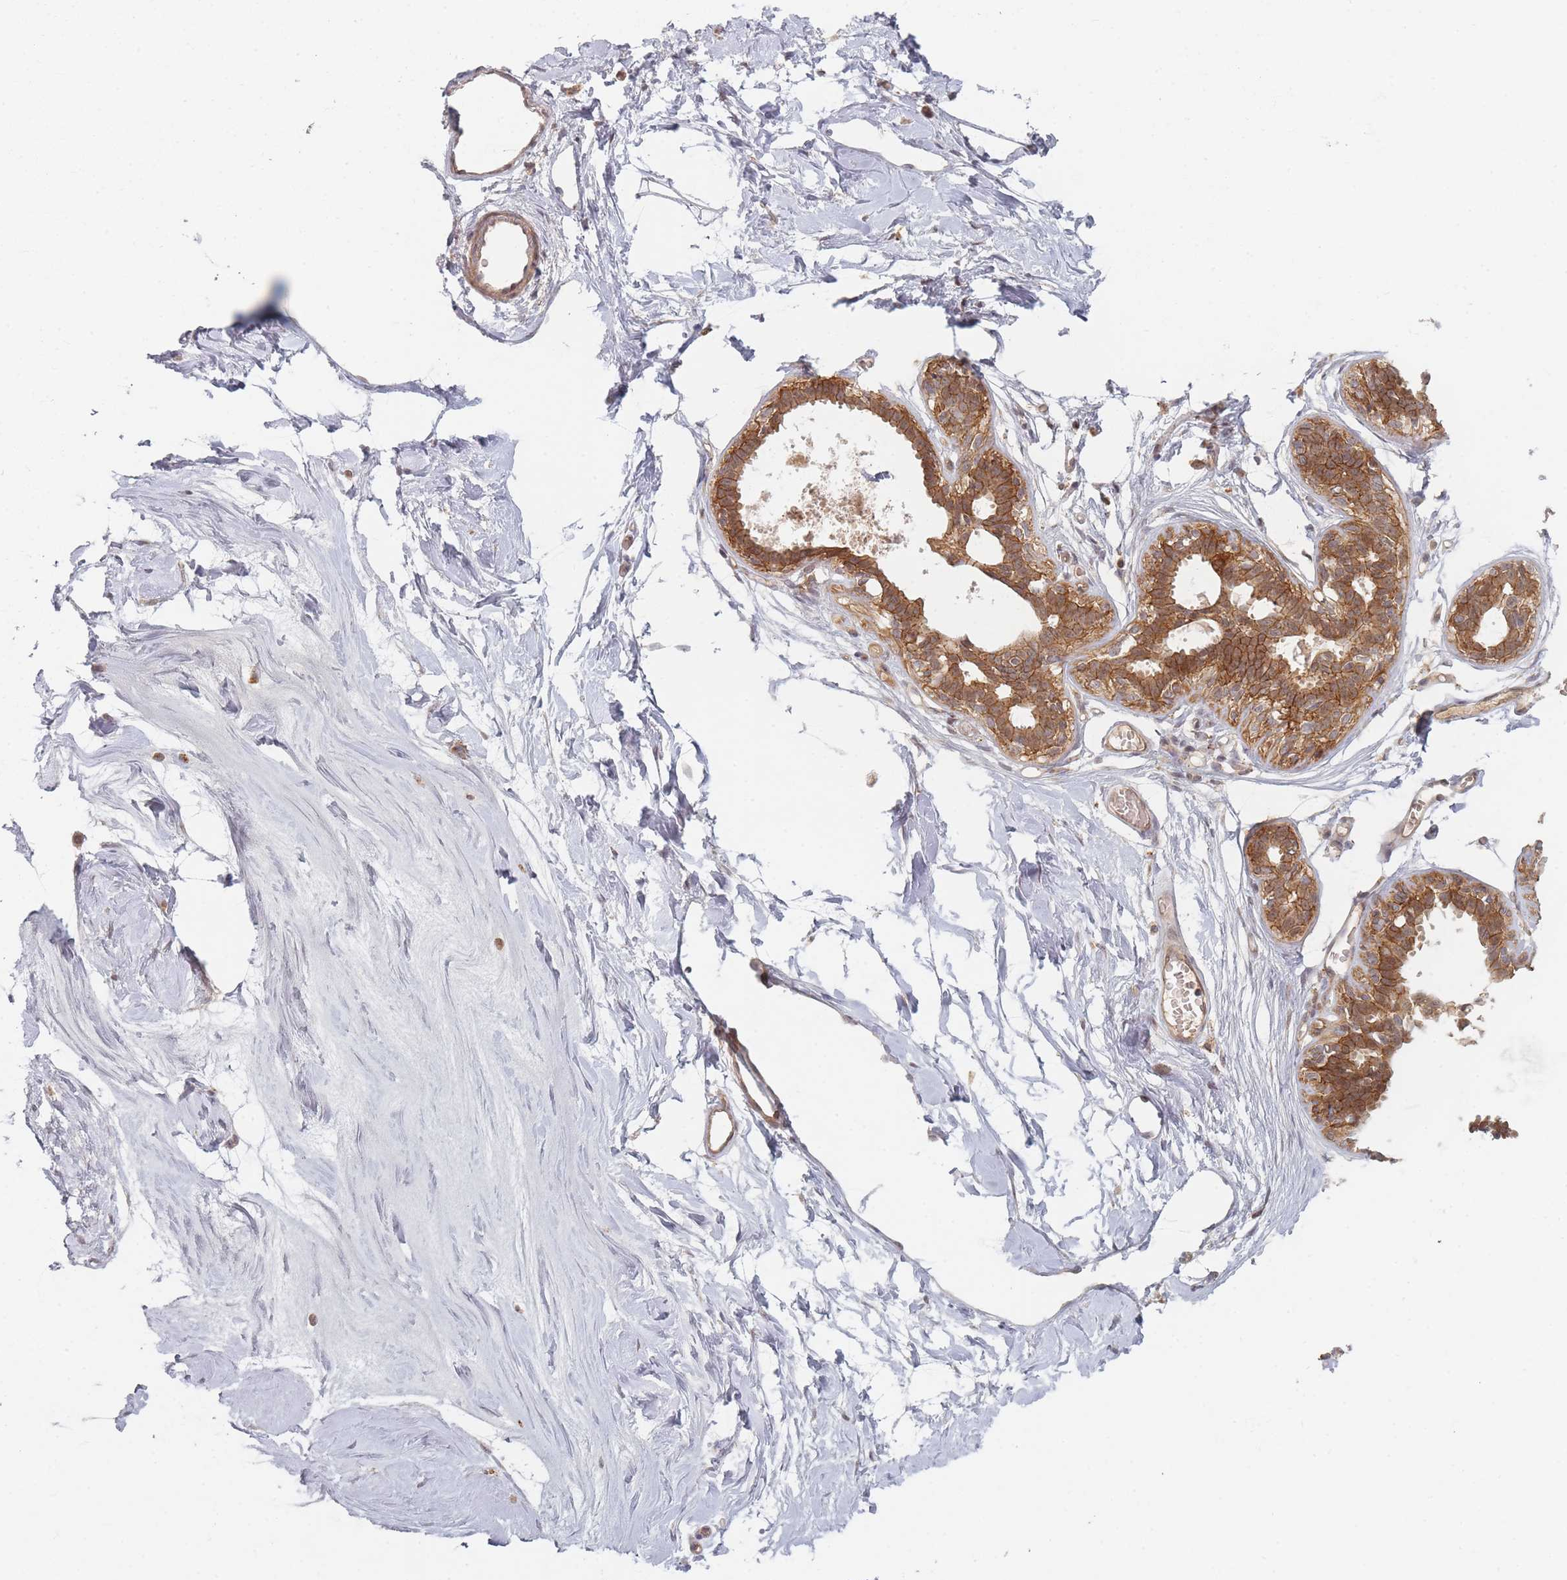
{"staining": {"intensity": "negative", "quantity": "none", "location": "none"}, "tissue": "breast", "cell_type": "Adipocytes", "image_type": "normal", "snomed": [{"axis": "morphology", "description": "Normal tissue, NOS"}, {"axis": "topography", "description": "Breast"}], "caption": "Human breast stained for a protein using IHC exhibits no positivity in adipocytes.", "gene": "RADX", "patient": {"sex": "female", "age": 45}}